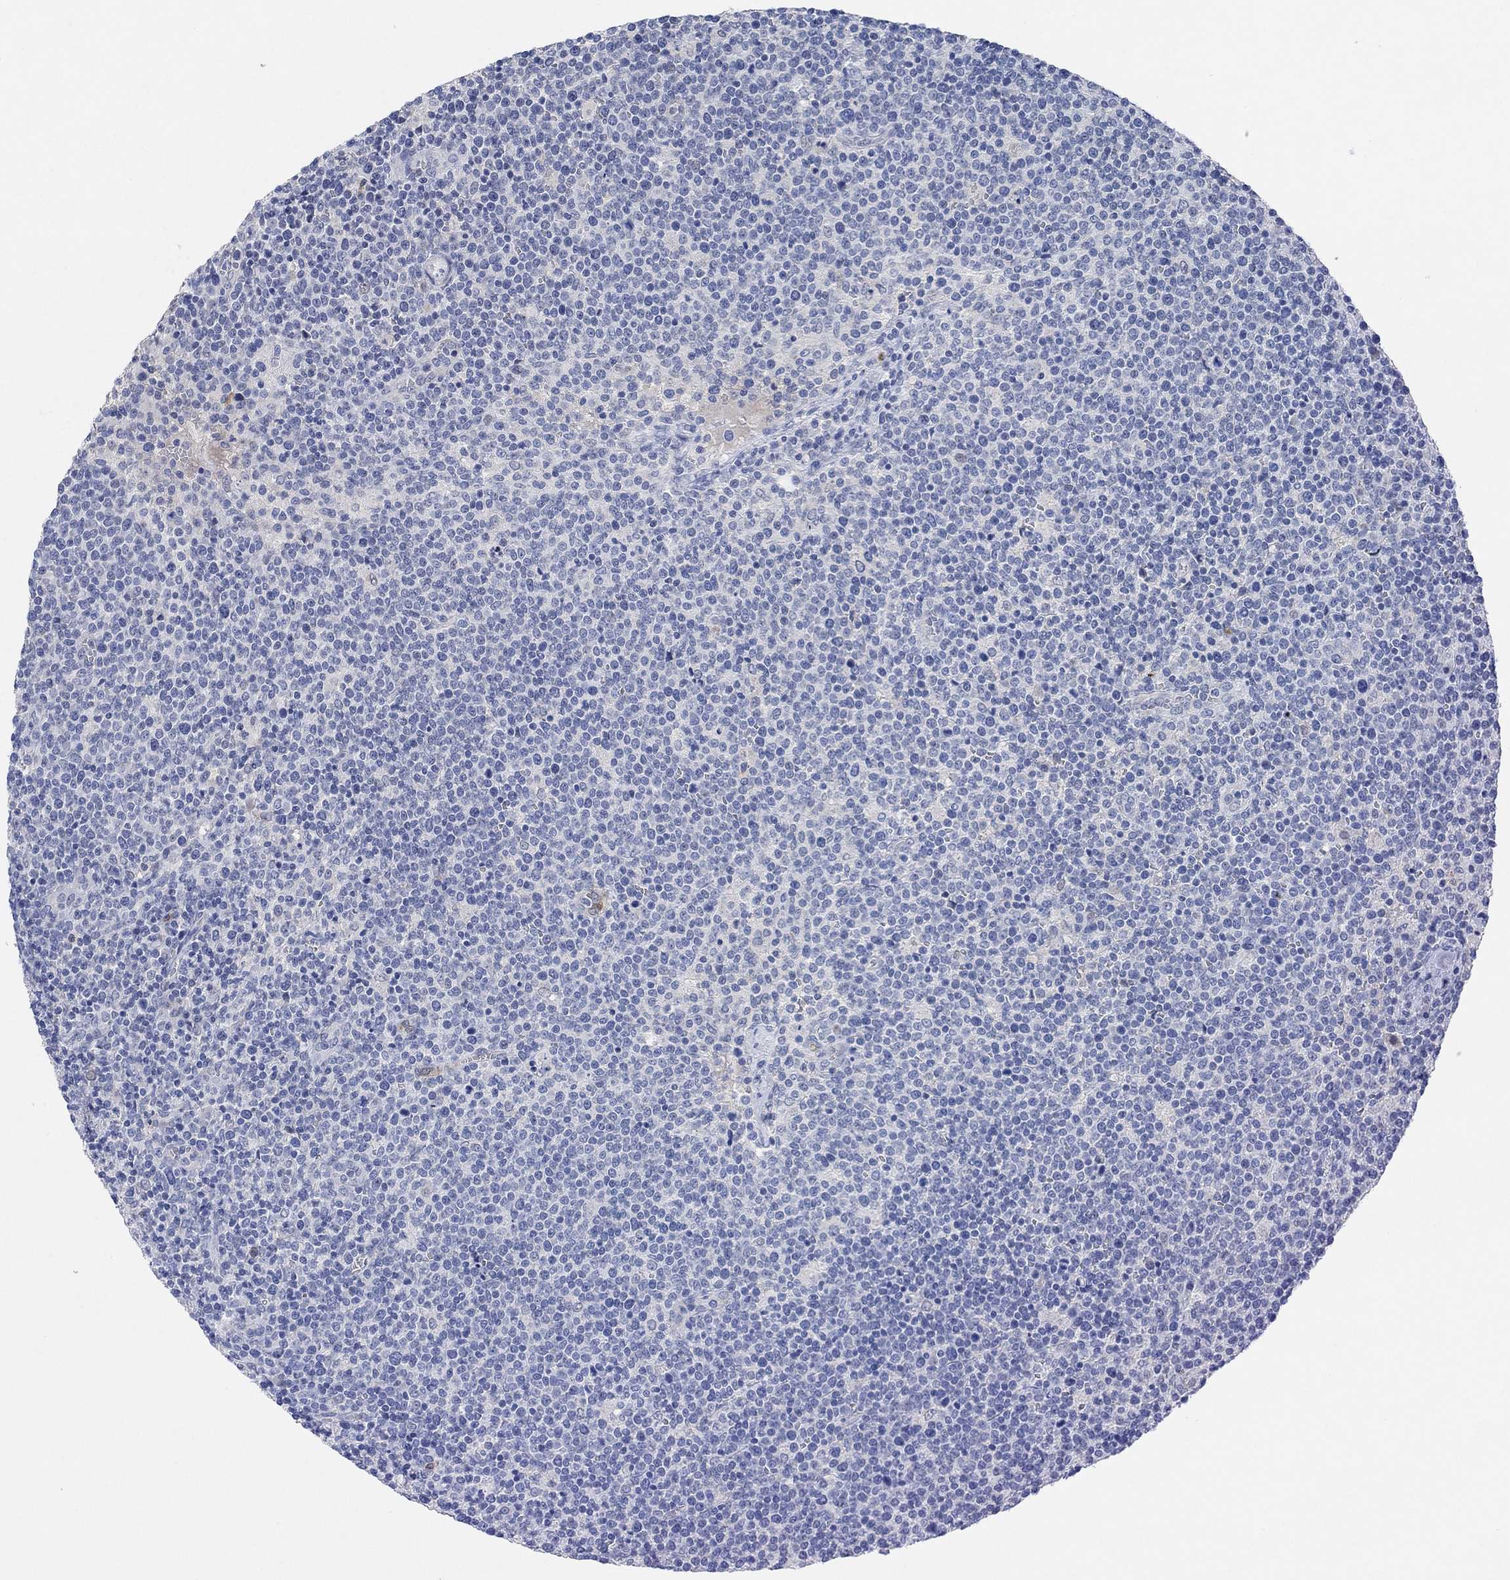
{"staining": {"intensity": "negative", "quantity": "none", "location": "none"}, "tissue": "lymphoma", "cell_type": "Tumor cells", "image_type": "cancer", "snomed": [{"axis": "morphology", "description": "Malignant lymphoma, non-Hodgkin's type, High grade"}, {"axis": "topography", "description": "Lymph node"}], "caption": "This is an IHC image of lymphoma. There is no staining in tumor cells.", "gene": "VAT1L", "patient": {"sex": "male", "age": 61}}